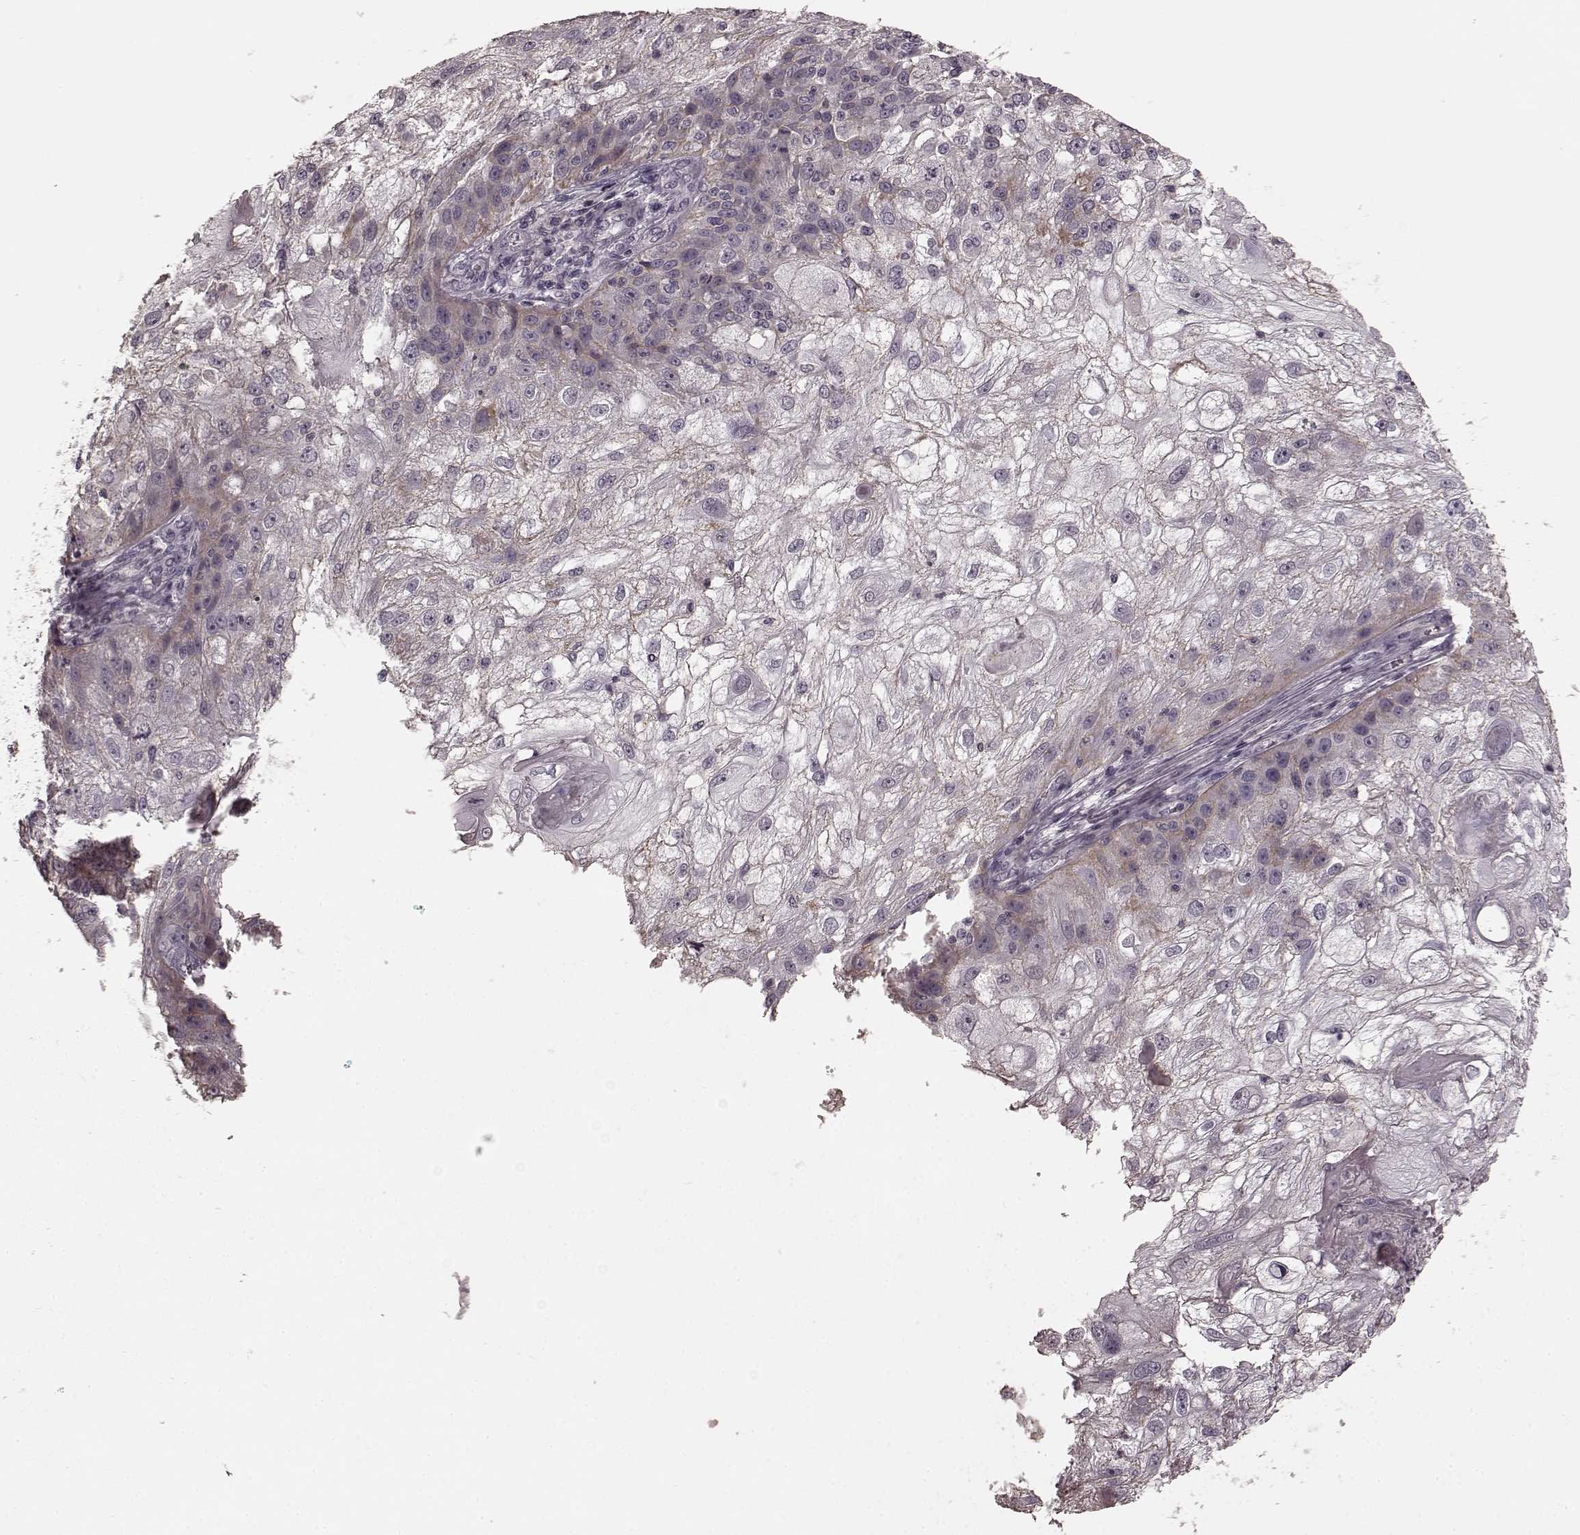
{"staining": {"intensity": "weak", "quantity": "<25%", "location": "cytoplasmic/membranous"}, "tissue": "skin cancer", "cell_type": "Tumor cells", "image_type": "cancer", "snomed": [{"axis": "morphology", "description": "Normal tissue, NOS"}, {"axis": "morphology", "description": "Squamous cell carcinoma, NOS"}, {"axis": "topography", "description": "Skin"}], "caption": "Human squamous cell carcinoma (skin) stained for a protein using immunohistochemistry (IHC) demonstrates no expression in tumor cells.", "gene": "PRKCE", "patient": {"sex": "female", "age": 83}}